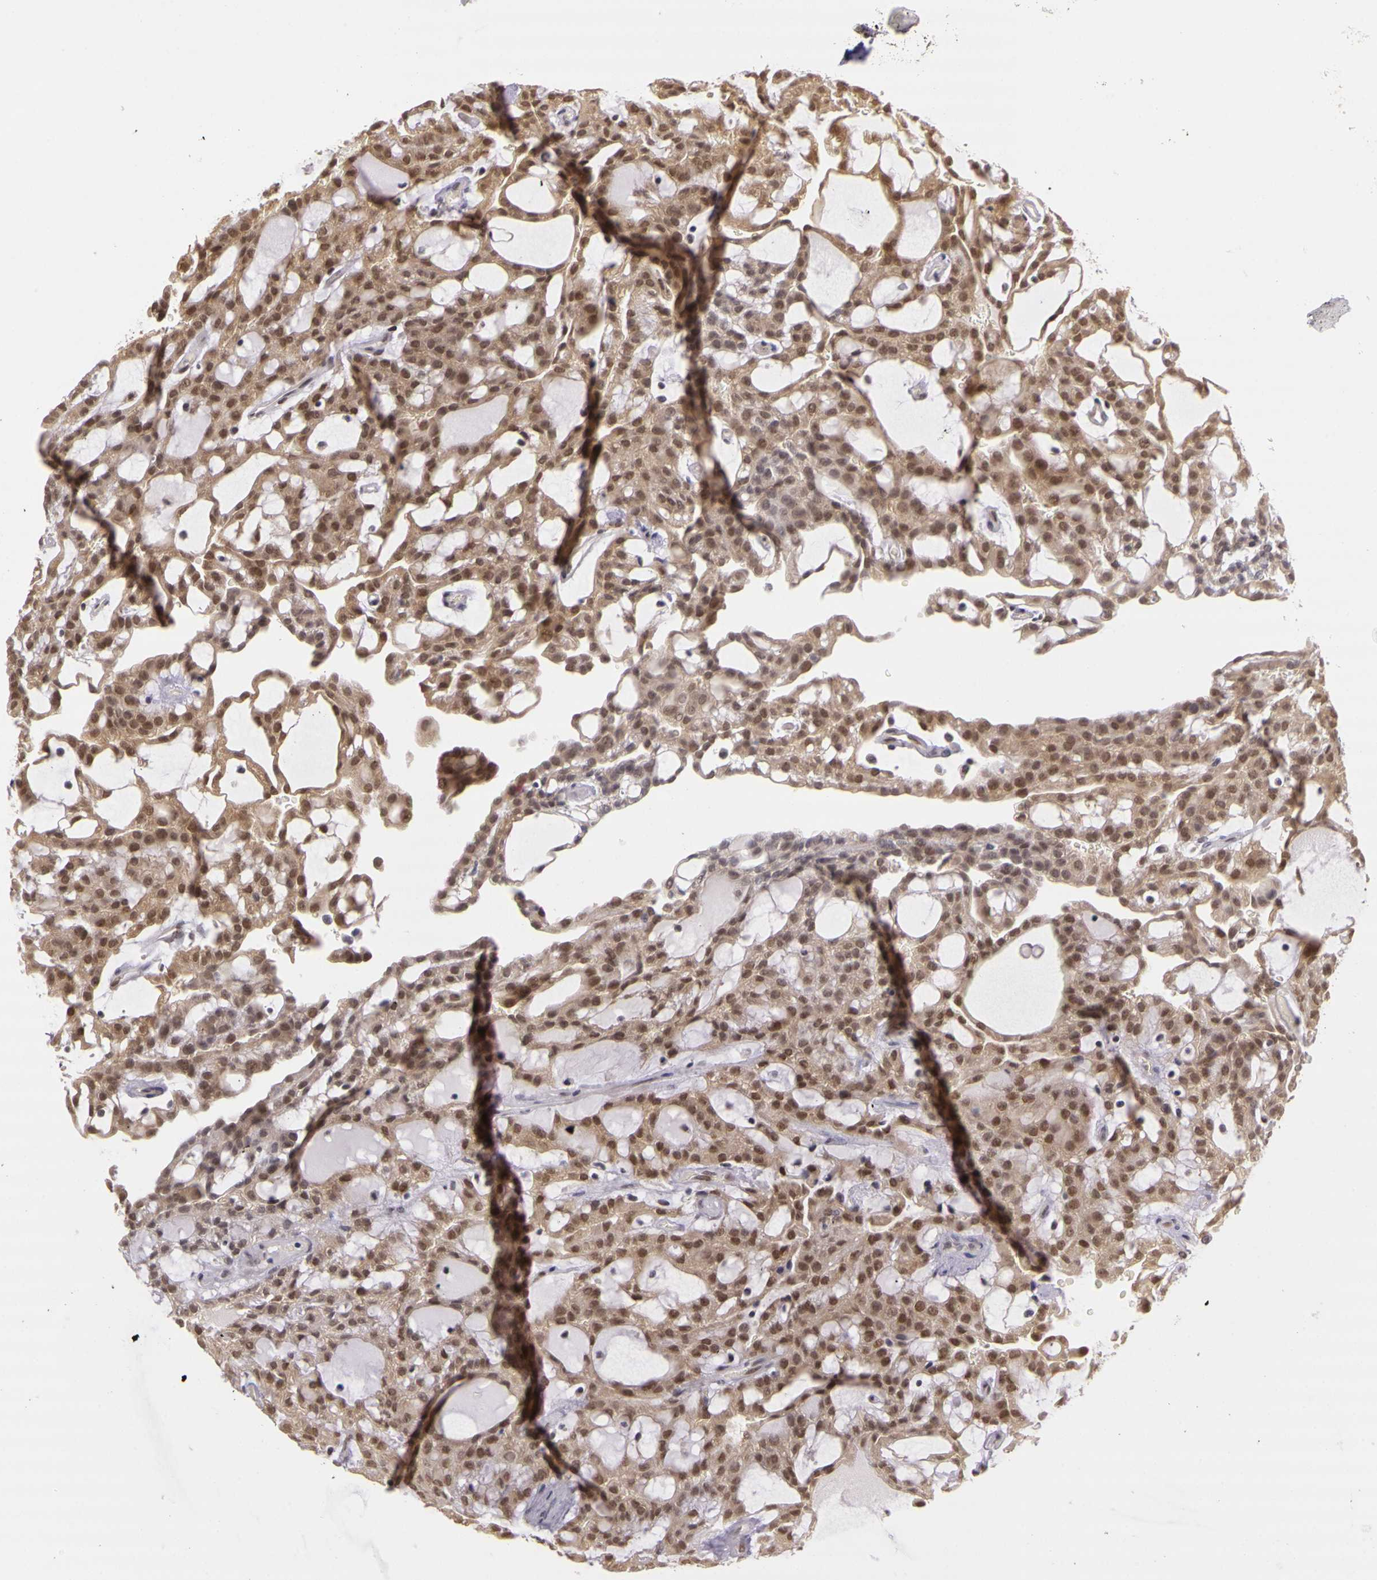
{"staining": {"intensity": "moderate", "quantity": ">75%", "location": "cytoplasmic/membranous,nuclear"}, "tissue": "renal cancer", "cell_type": "Tumor cells", "image_type": "cancer", "snomed": [{"axis": "morphology", "description": "Adenocarcinoma, NOS"}, {"axis": "topography", "description": "Kidney"}], "caption": "This photomicrograph displays IHC staining of human renal adenocarcinoma, with medium moderate cytoplasmic/membranous and nuclear expression in about >75% of tumor cells.", "gene": "WDR13", "patient": {"sex": "male", "age": 63}}